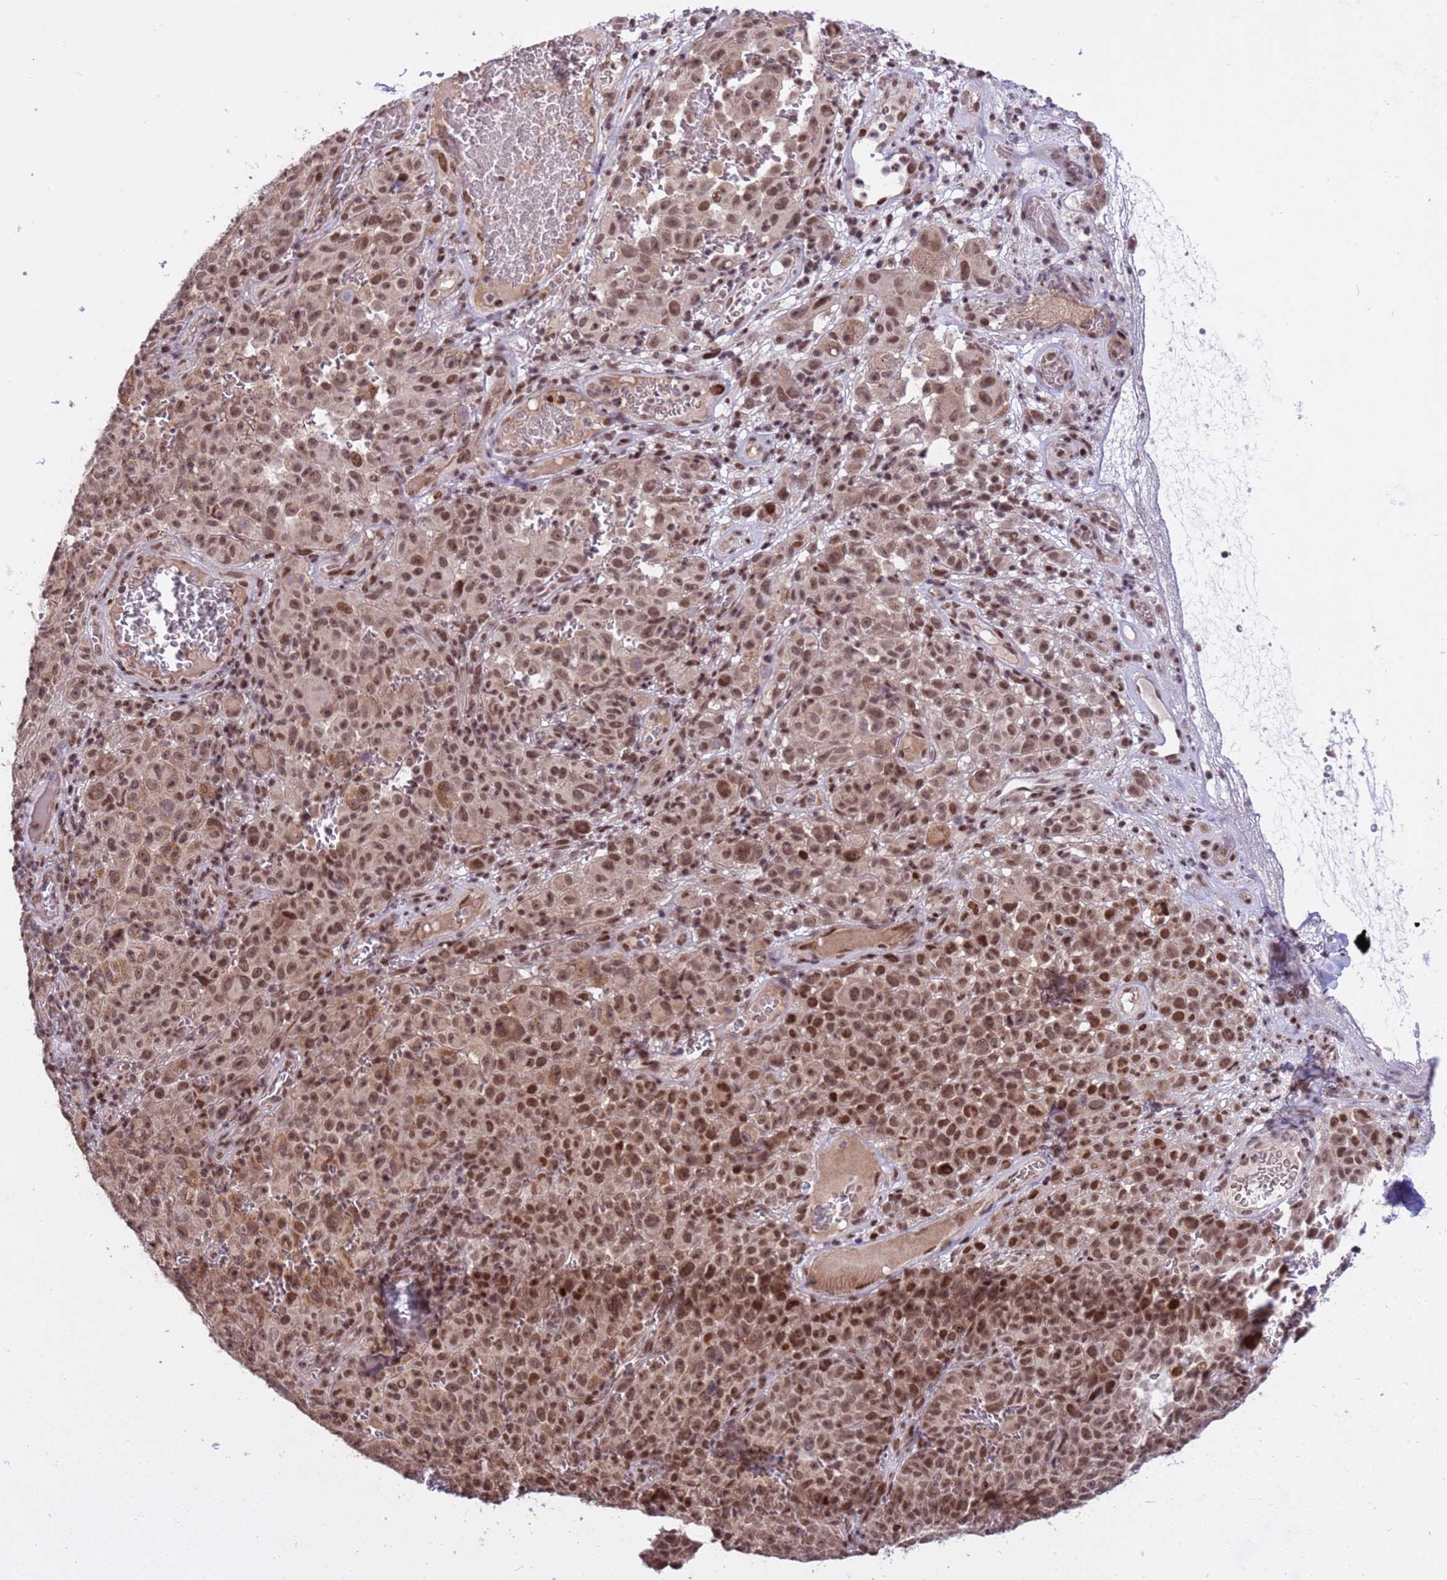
{"staining": {"intensity": "moderate", "quantity": ">75%", "location": "nuclear"}, "tissue": "melanoma", "cell_type": "Tumor cells", "image_type": "cancer", "snomed": [{"axis": "morphology", "description": "Malignant melanoma, NOS"}, {"axis": "topography", "description": "Skin"}], "caption": "Tumor cells show medium levels of moderate nuclear expression in about >75% of cells in malignant melanoma. (DAB (3,3'-diaminobenzidine) IHC, brown staining for protein, blue staining for nuclei).", "gene": "PPM1H", "patient": {"sex": "female", "age": 82}}